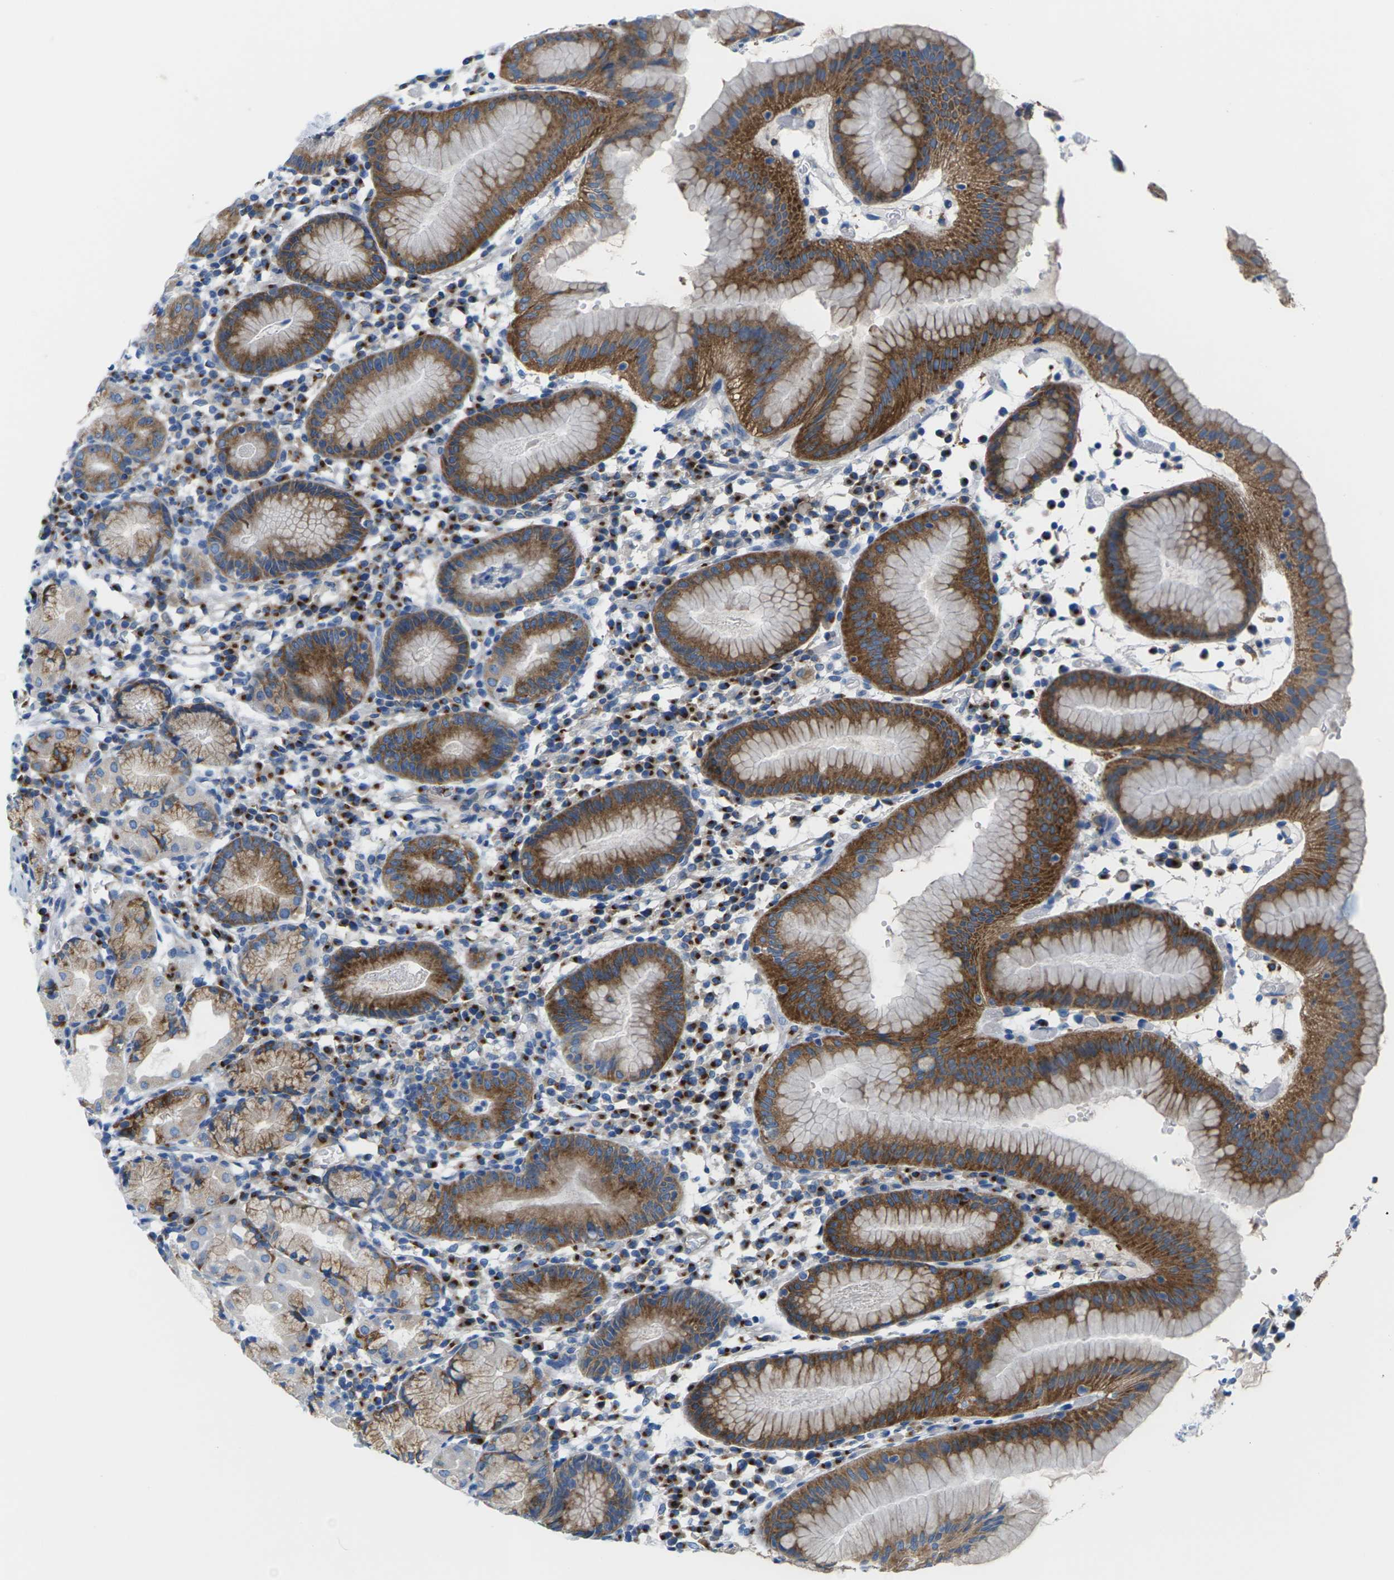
{"staining": {"intensity": "strong", "quantity": "25%-75%", "location": "cytoplasmic/membranous"}, "tissue": "stomach", "cell_type": "Glandular cells", "image_type": "normal", "snomed": [{"axis": "morphology", "description": "Normal tissue, NOS"}, {"axis": "topography", "description": "Stomach"}, {"axis": "topography", "description": "Stomach, lower"}], "caption": "A brown stain highlights strong cytoplasmic/membranous positivity of a protein in glandular cells of unremarkable human stomach.", "gene": "SYNGR2", "patient": {"sex": "female", "age": 75}}